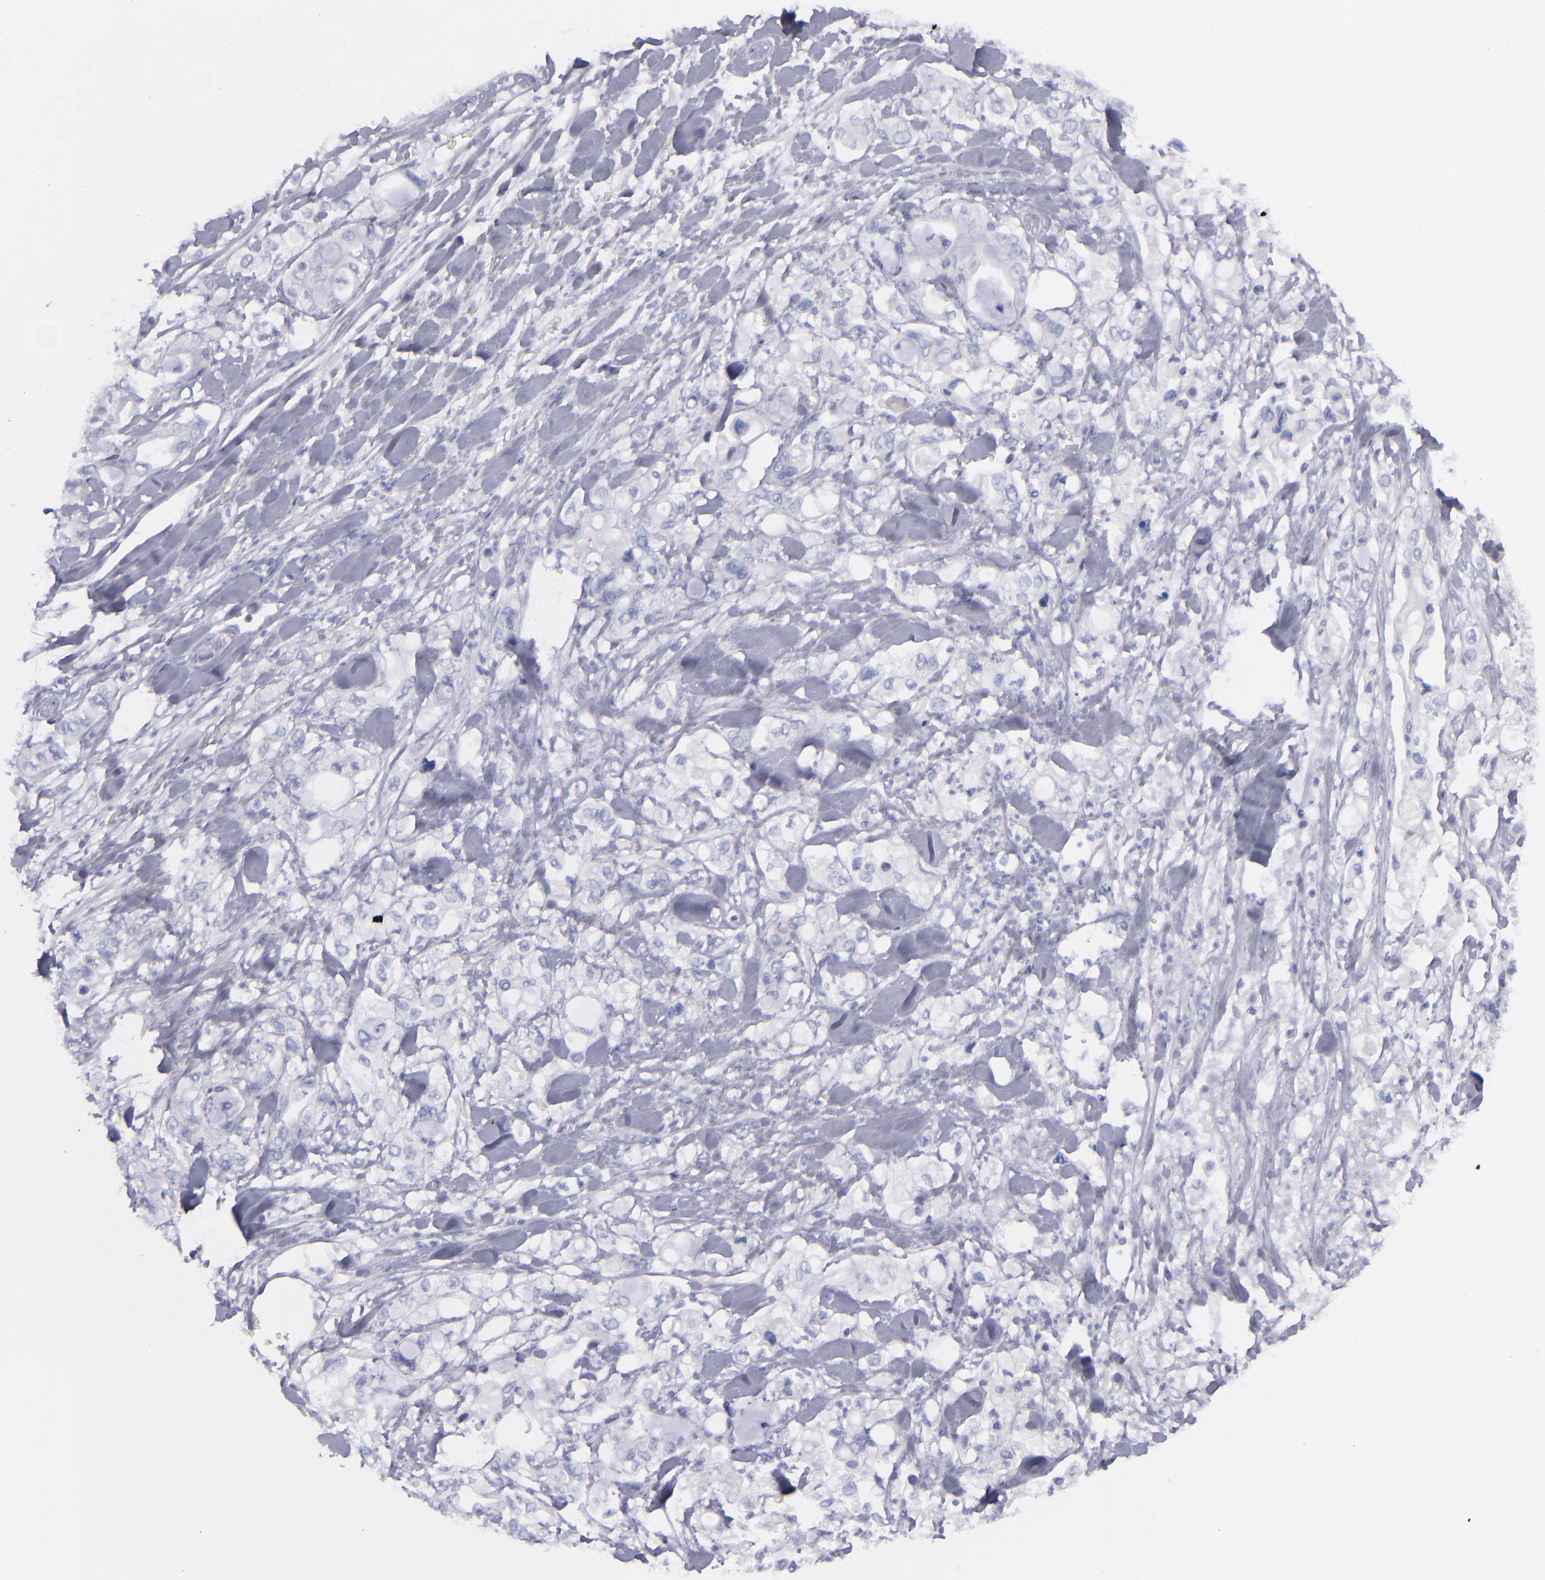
{"staining": {"intensity": "negative", "quantity": "none", "location": "none"}, "tissue": "pancreatic cancer", "cell_type": "Tumor cells", "image_type": "cancer", "snomed": [{"axis": "morphology", "description": "Adenocarcinoma, NOS"}, {"axis": "topography", "description": "Pancreas"}], "caption": "Adenocarcinoma (pancreatic) stained for a protein using IHC demonstrates no staining tumor cells.", "gene": "CD22", "patient": {"sex": "male", "age": 70}}